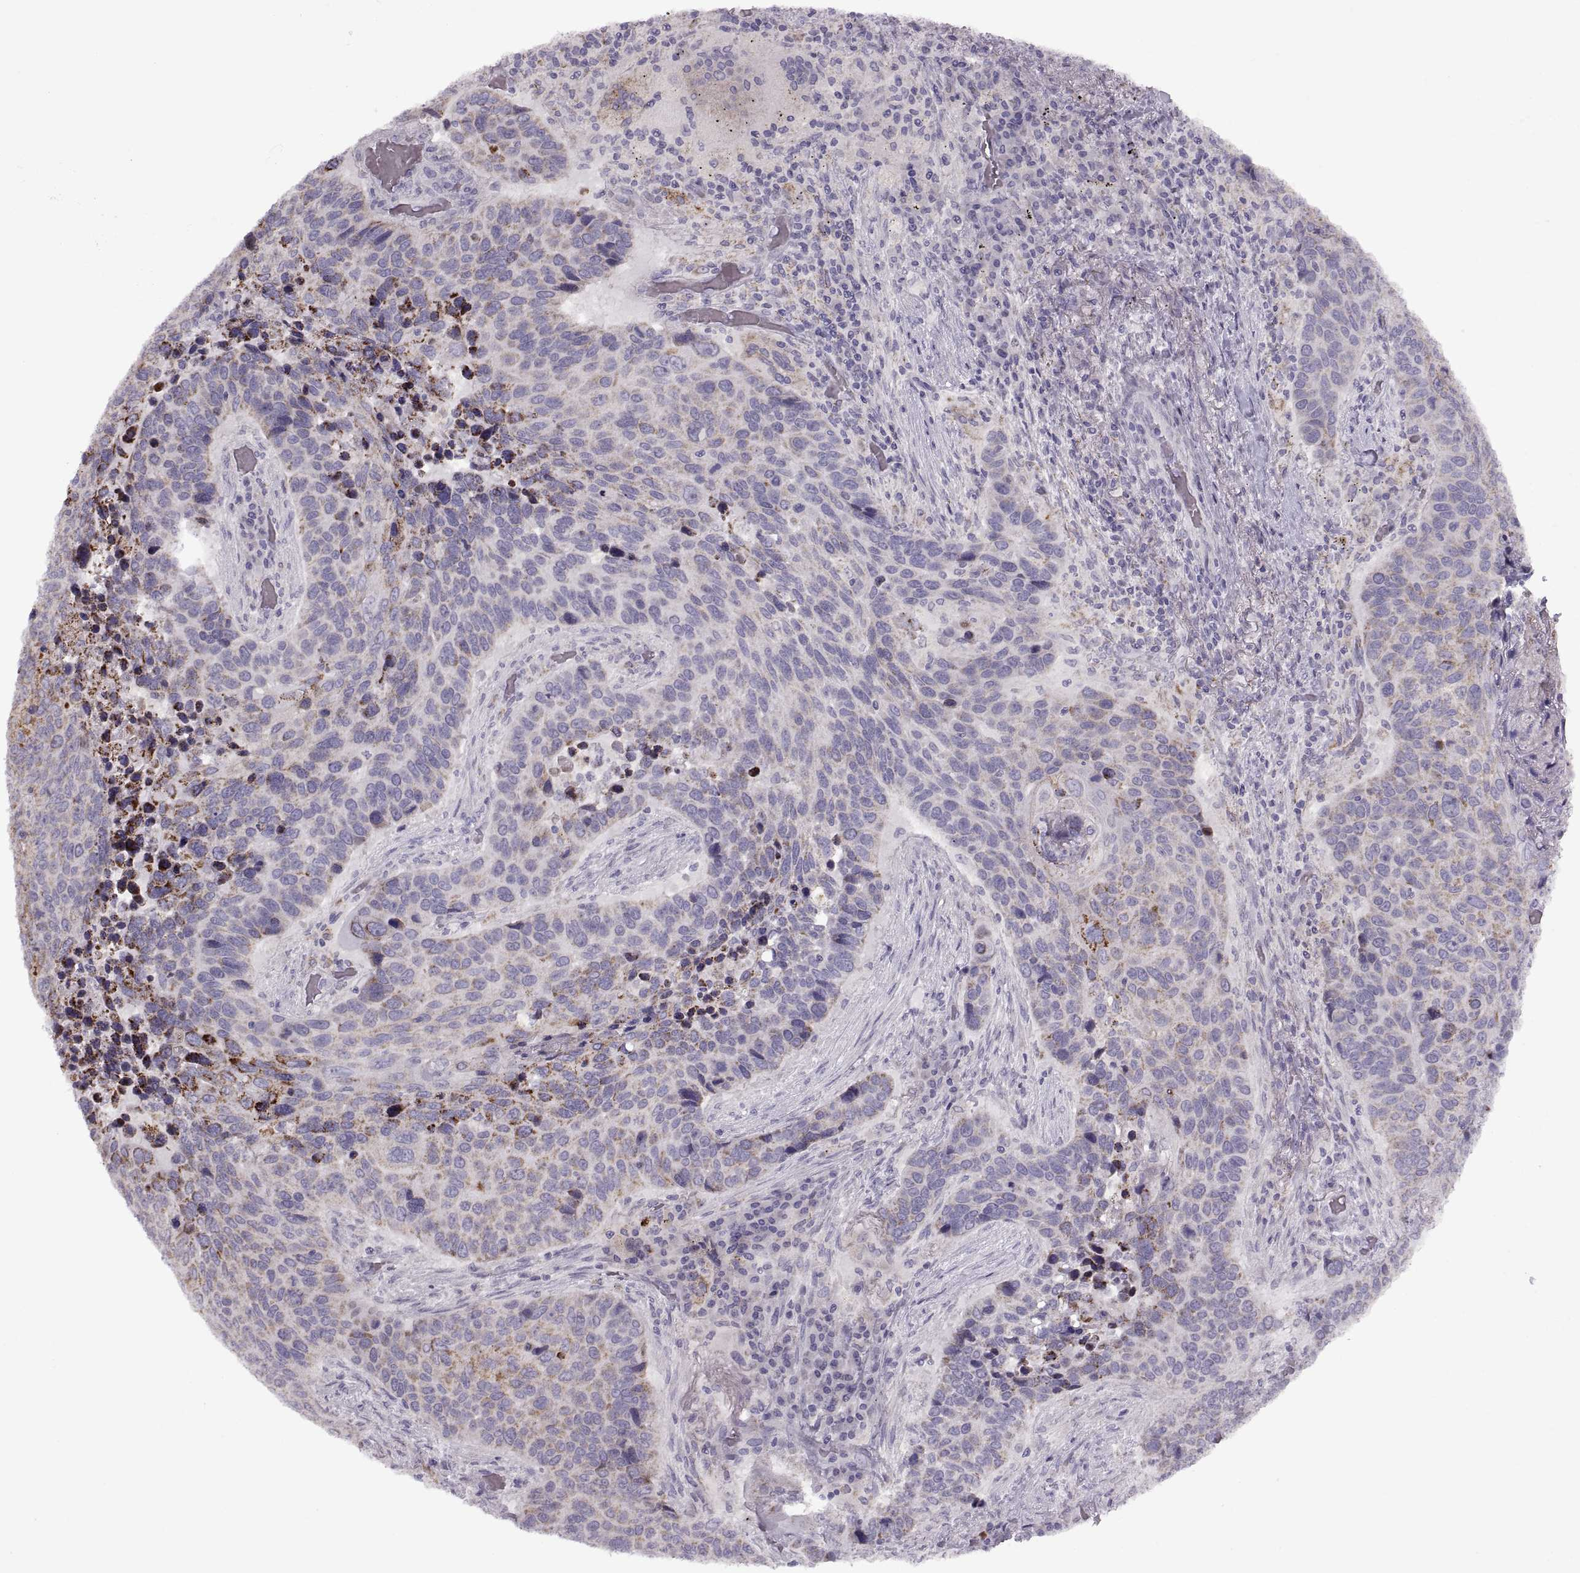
{"staining": {"intensity": "strong", "quantity": "<25%", "location": "cytoplasmic/membranous"}, "tissue": "lung cancer", "cell_type": "Tumor cells", "image_type": "cancer", "snomed": [{"axis": "morphology", "description": "Squamous cell carcinoma, NOS"}, {"axis": "topography", "description": "Lung"}], "caption": "Immunohistochemistry photomicrograph of neoplastic tissue: human lung squamous cell carcinoma stained using immunohistochemistry (IHC) demonstrates medium levels of strong protein expression localized specifically in the cytoplasmic/membranous of tumor cells, appearing as a cytoplasmic/membranous brown color.", "gene": "PIERCE1", "patient": {"sex": "male", "age": 68}}